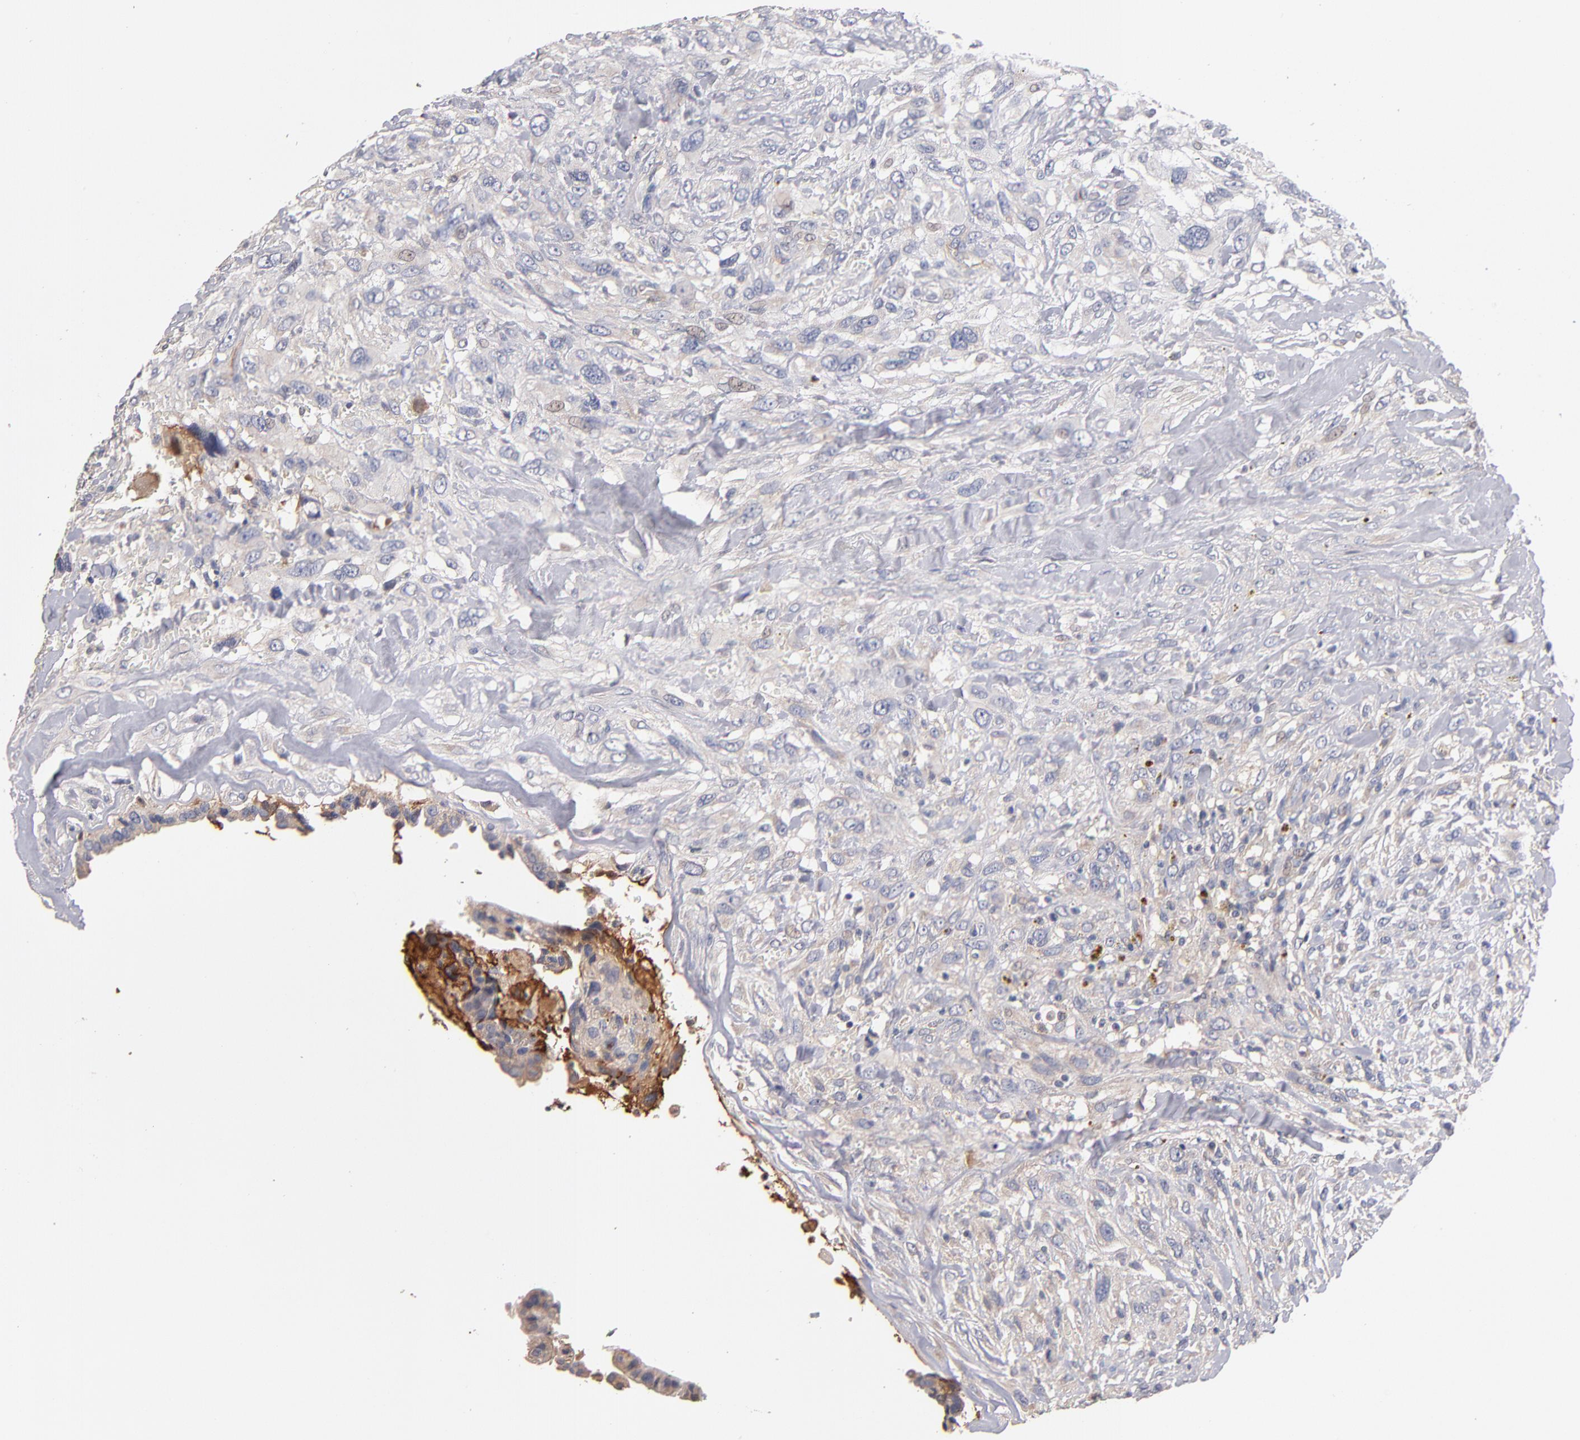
{"staining": {"intensity": "weak", "quantity": "<25%", "location": "cytoplasmic/membranous"}, "tissue": "breast cancer", "cell_type": "Tumor cells", "image_type": "cancer", "snomed": [{"axis": "morphology", "description": "Neoplasm, malignant, NOS"}, {"axis": "topography", "description": "Breast"}], "caption": "Immunohistochemistry image of neoplastic tissue: human breast cancer (malignant neoplasm) stained with DAB displays no significant protein positivity in tumor cells.", "gene": "DACT1", "patient": {"sex": "female", "age": 50}}